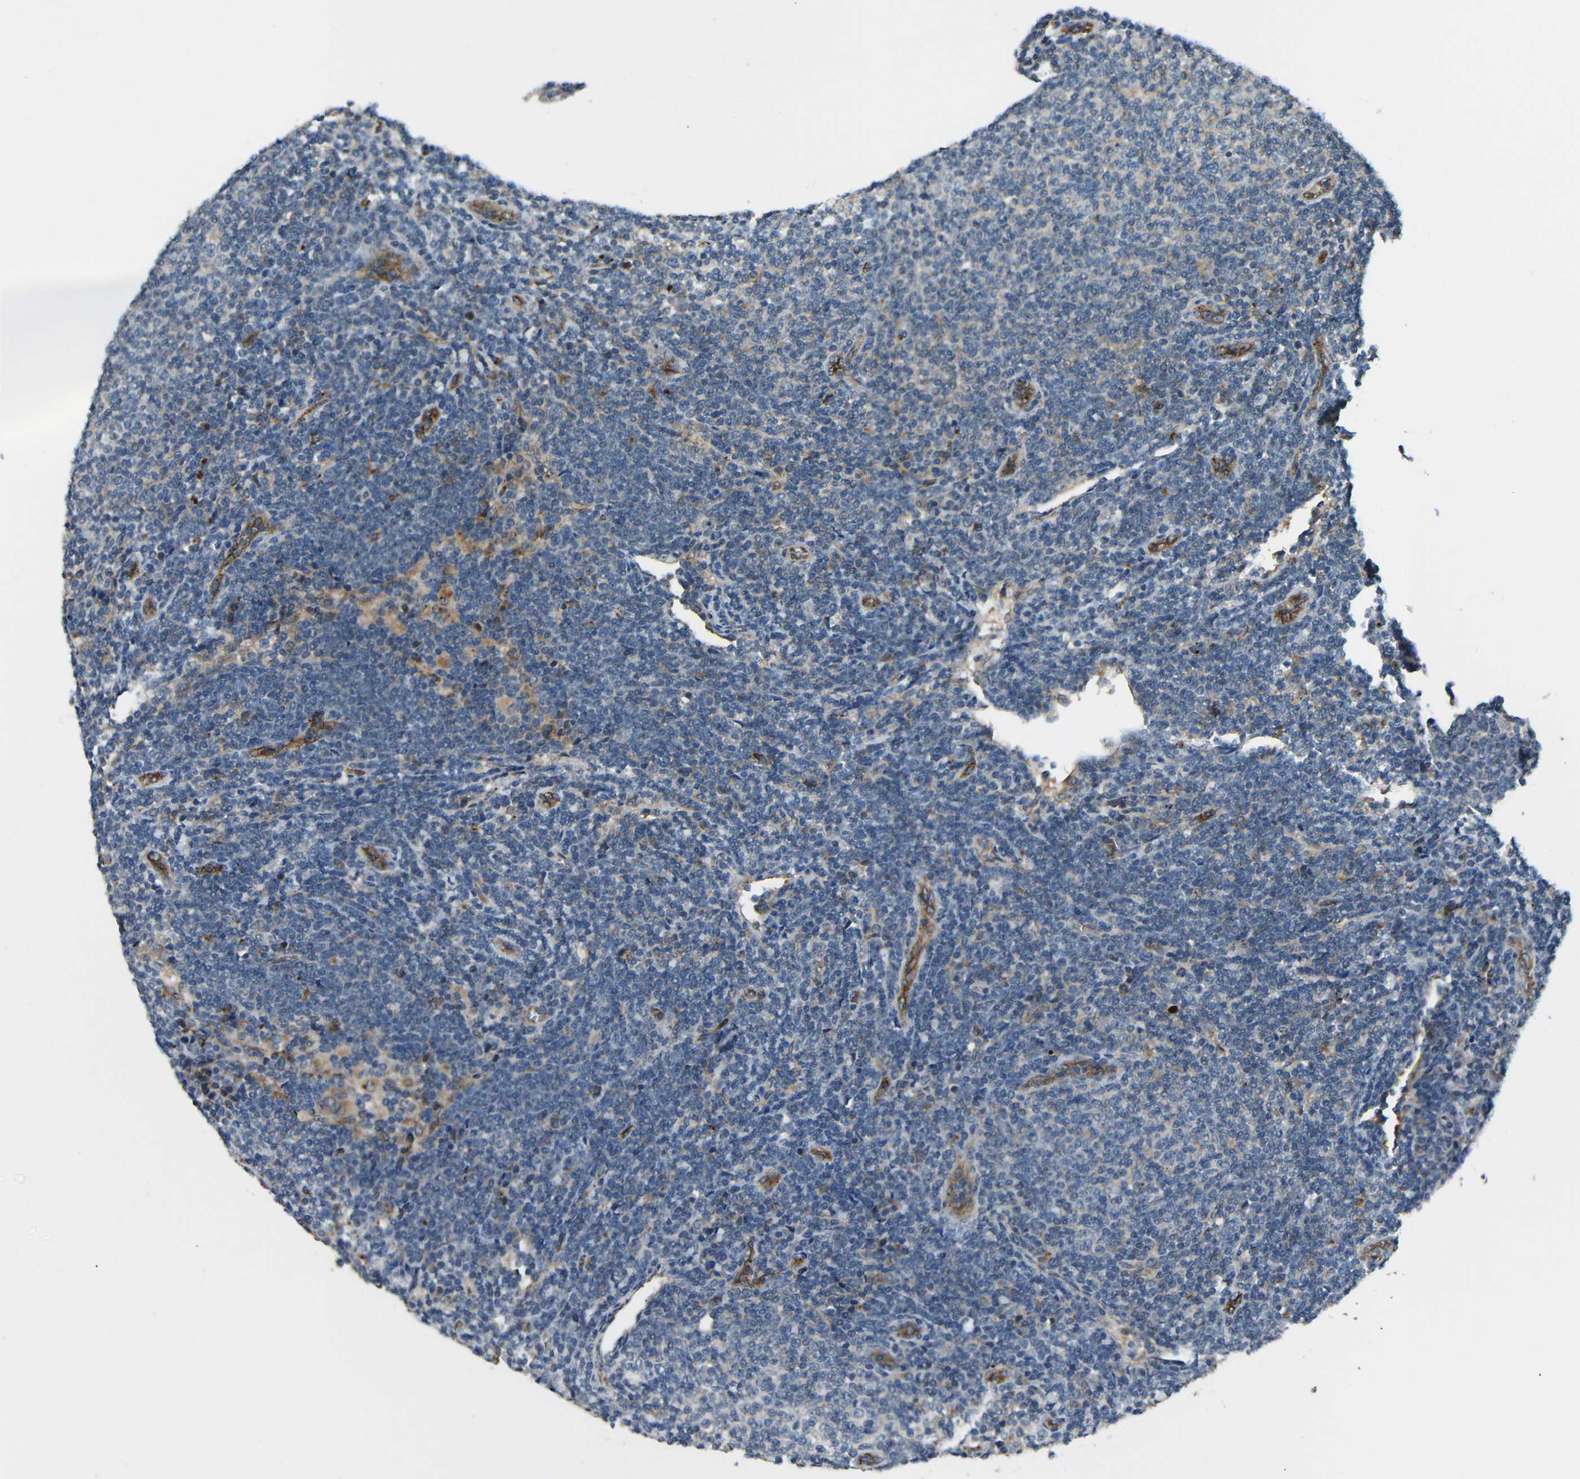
{"staining": {"intensity": "negative", "quantity": "none", "location": "none"}, "tissue": "lymphoma", "cell_type": "Tumor cells", "image_type": "cancer", "snomed": [{"axis": "morphology", "description": "Malignant lymphoma, non-Hodgkin's type, Low grade"}, {"axis": "topography", "description": "Lymph node"}], "caption": "Malignant lymphoma, non-Hodgkin's type (low-grade) was stained to show a protein in brown. There is no significant positivity in tumor cells.", "gene": "ATP7A", "patient": {"sex": "male", "age": 66}}